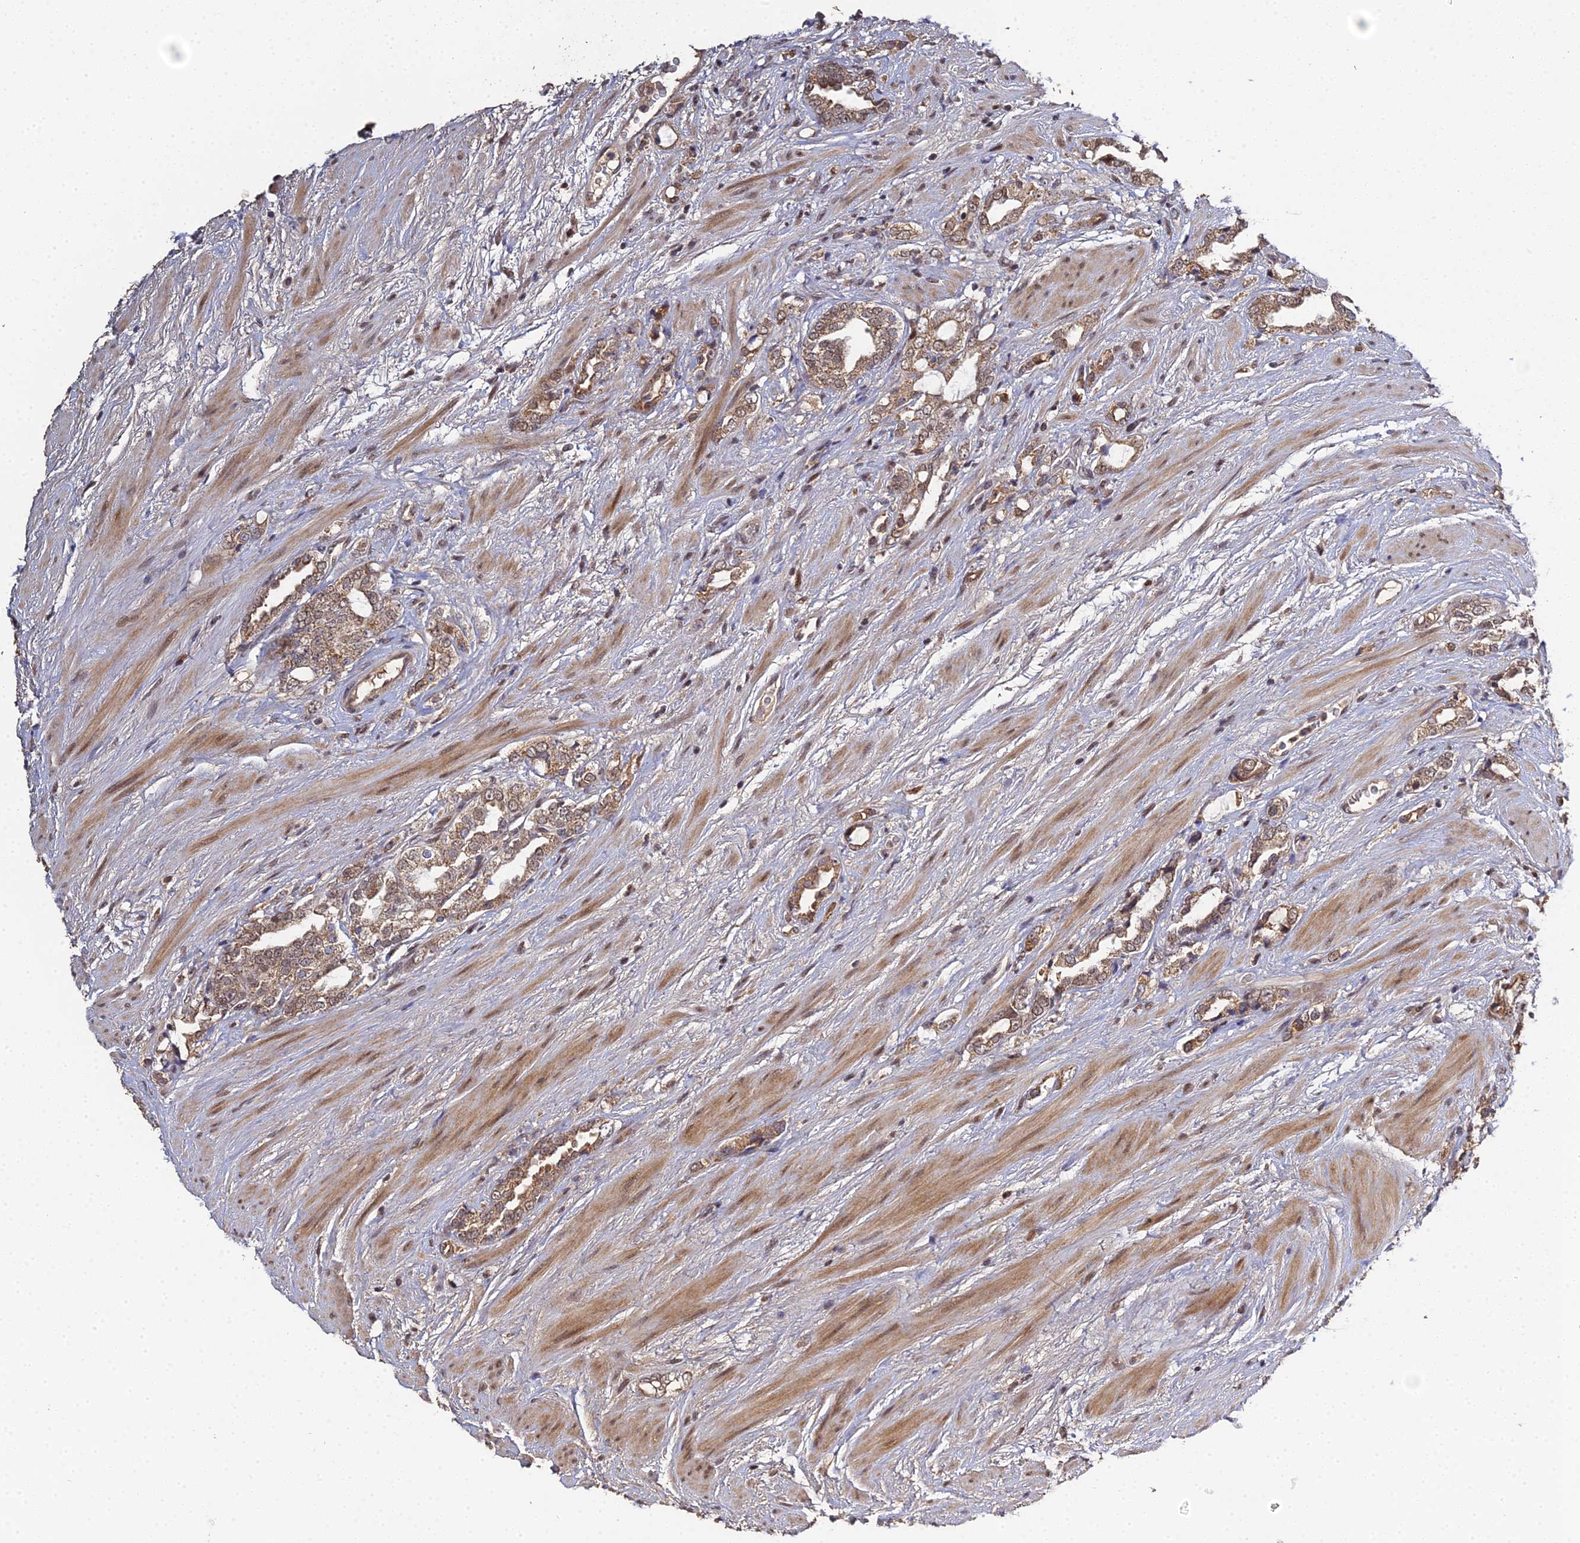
{"staining": {"intensity": "moderate", "quantity": ">75%", "location": "cytoplasmic/membranous,nuclear"}, "tissue": "prostate cancer", "cell_type": "Tumor cells", "image_type": "cancer", "snomed": [{"axis": "morphology", "description": "Adenocarcinoma, High grade"}, {"axis": "topography", "description": "Prostate"}], "caption": "Tumor cells exhibit medium levels of moderate cytoplasmic/membranous and nuclear staining in about >75% of cells in prostate adenocarcinoma (high-grade).", "gene": "ERCC5", "patient": {"sex": "male", "age": 64}}